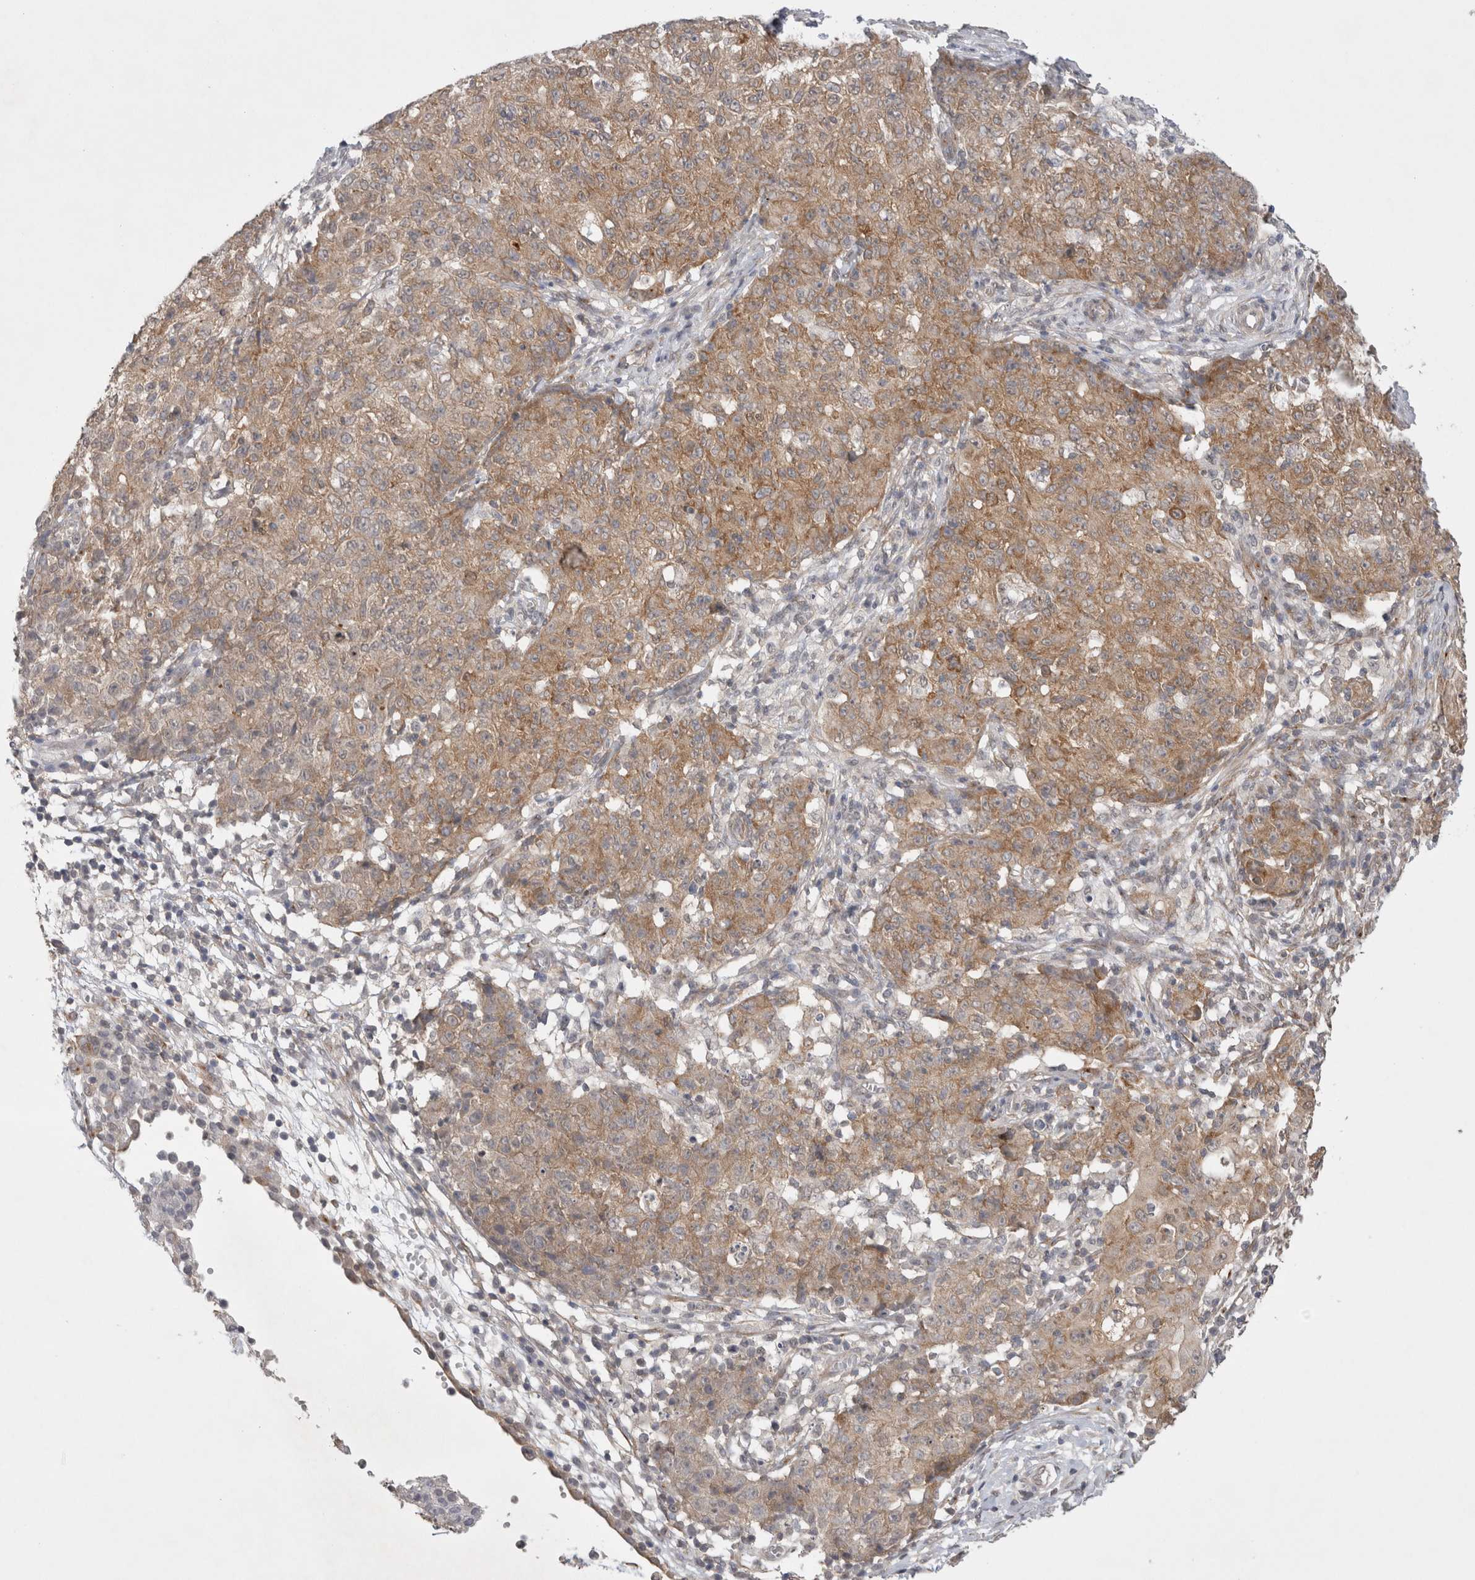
{"staining": {"intensity": "moderate", "quantity": ">75%", "location": "cytoplasmic/membranous"}, "tissue": "ovarian cancer", "cell_type": "Tumor cells", "image_type": "cancer", "snomed": [{"axis": "morphology", "description": "Carcinoma, endometroid"}, {"axis": "topography", "description": "Ovary"}], "caption": "Tumor cells exhibit moderate cytoplasmic/membranous expression in about >75% of cells in ovarian cancer.", "gene": "WIPF2", "patient": {"sex": "female", "age": 42}}